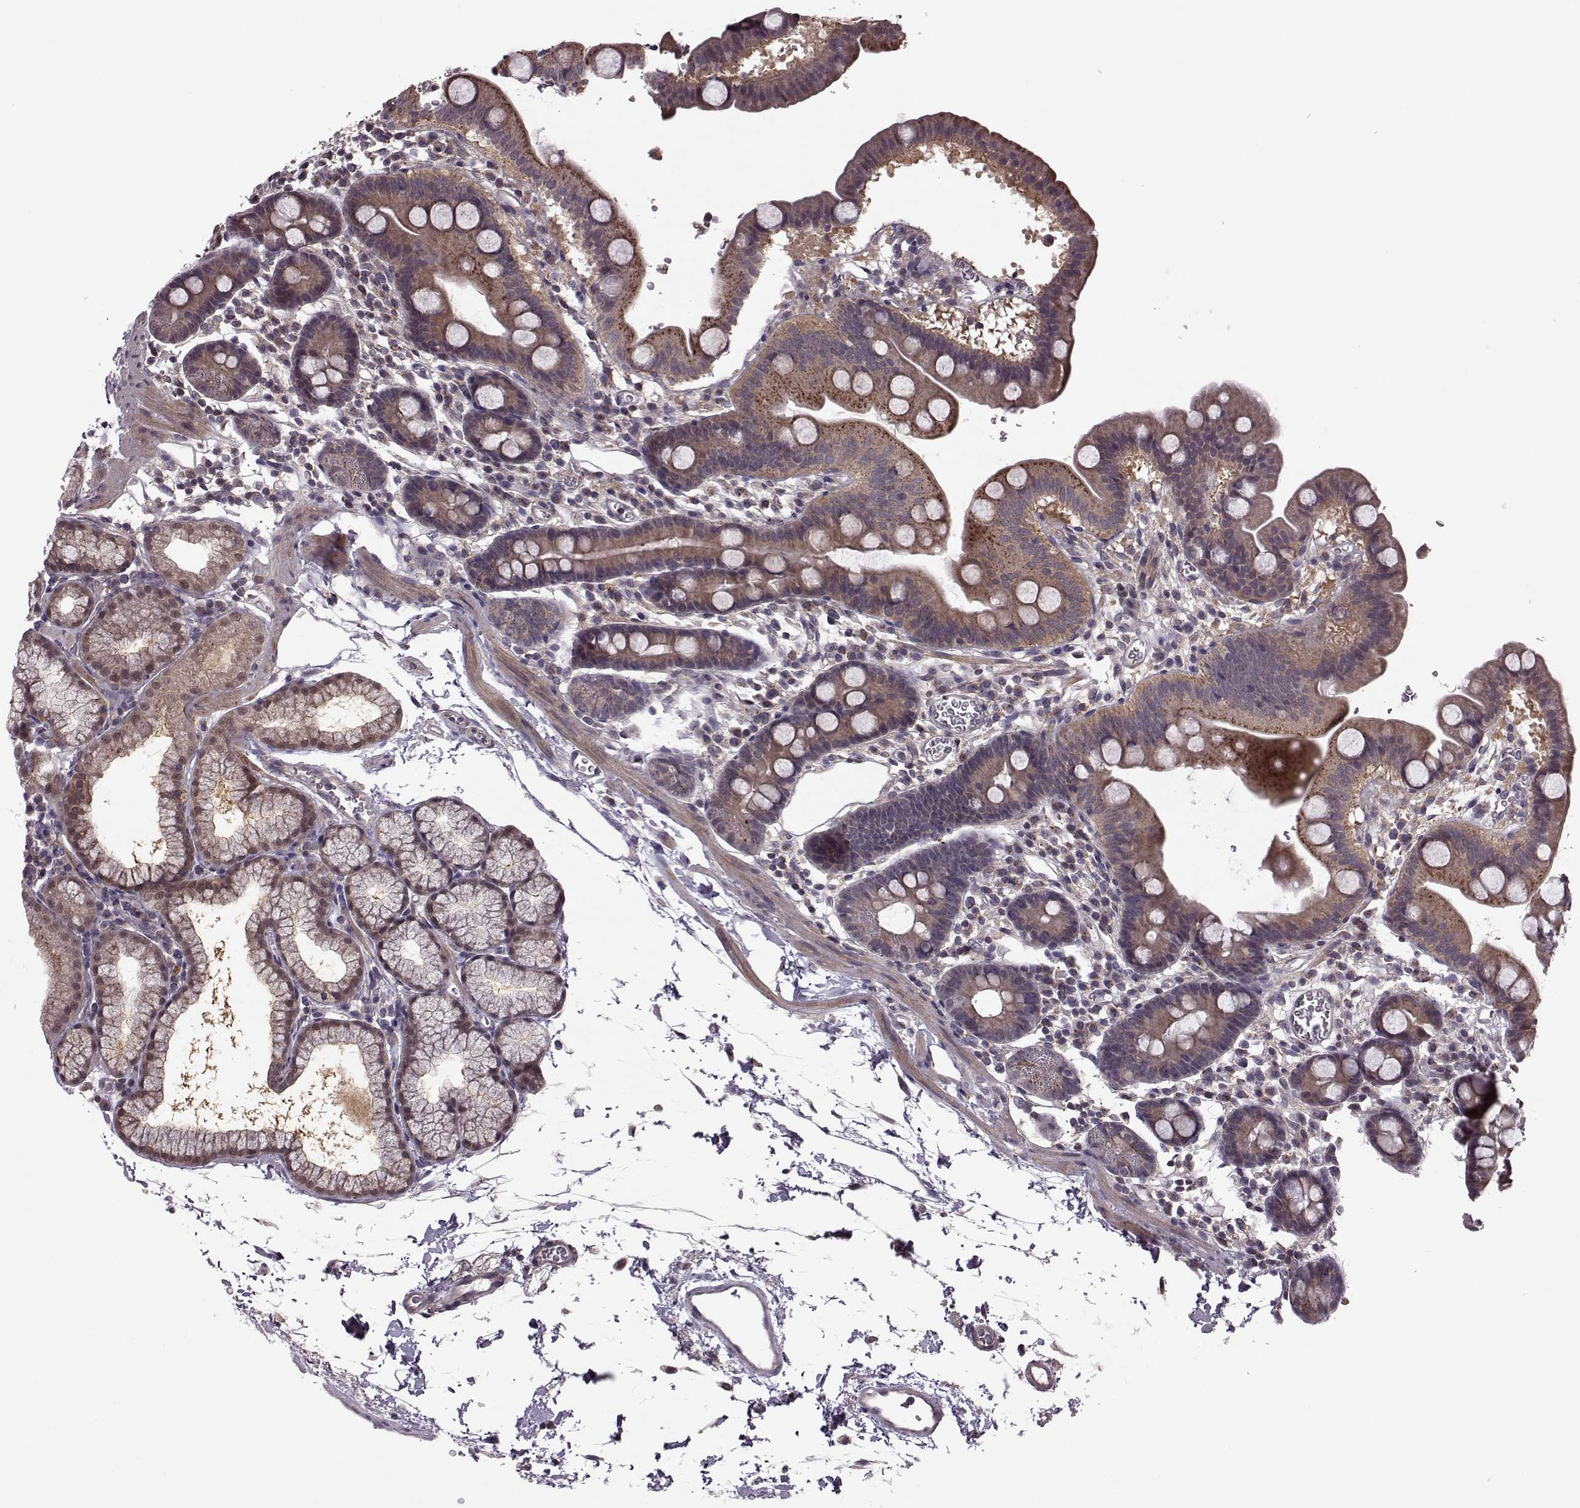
{"staining": {"intensity": "moderate", "quantity": ">75%", "location": "cytoplasmic/membranous"}, "tissue": "duodenum", "cell_type": "Glandular cells", "image_type": "normal", "snomed": [{"axis": "morphology", "description": "Normal tissue, NOS"}, {"axis": "topography", "description": "Duodenum"}], "caption": "Immunohistochemistry (IHC) (DAB (3,3'-diaminobenzidine)) staining of normal human duodenum exhibits moderate cytoplasmic/membranous protein expression in approximately >75% of glandular cells.", "gene": "FNIP2", "patient": {"sex": "male", "age": 59}}